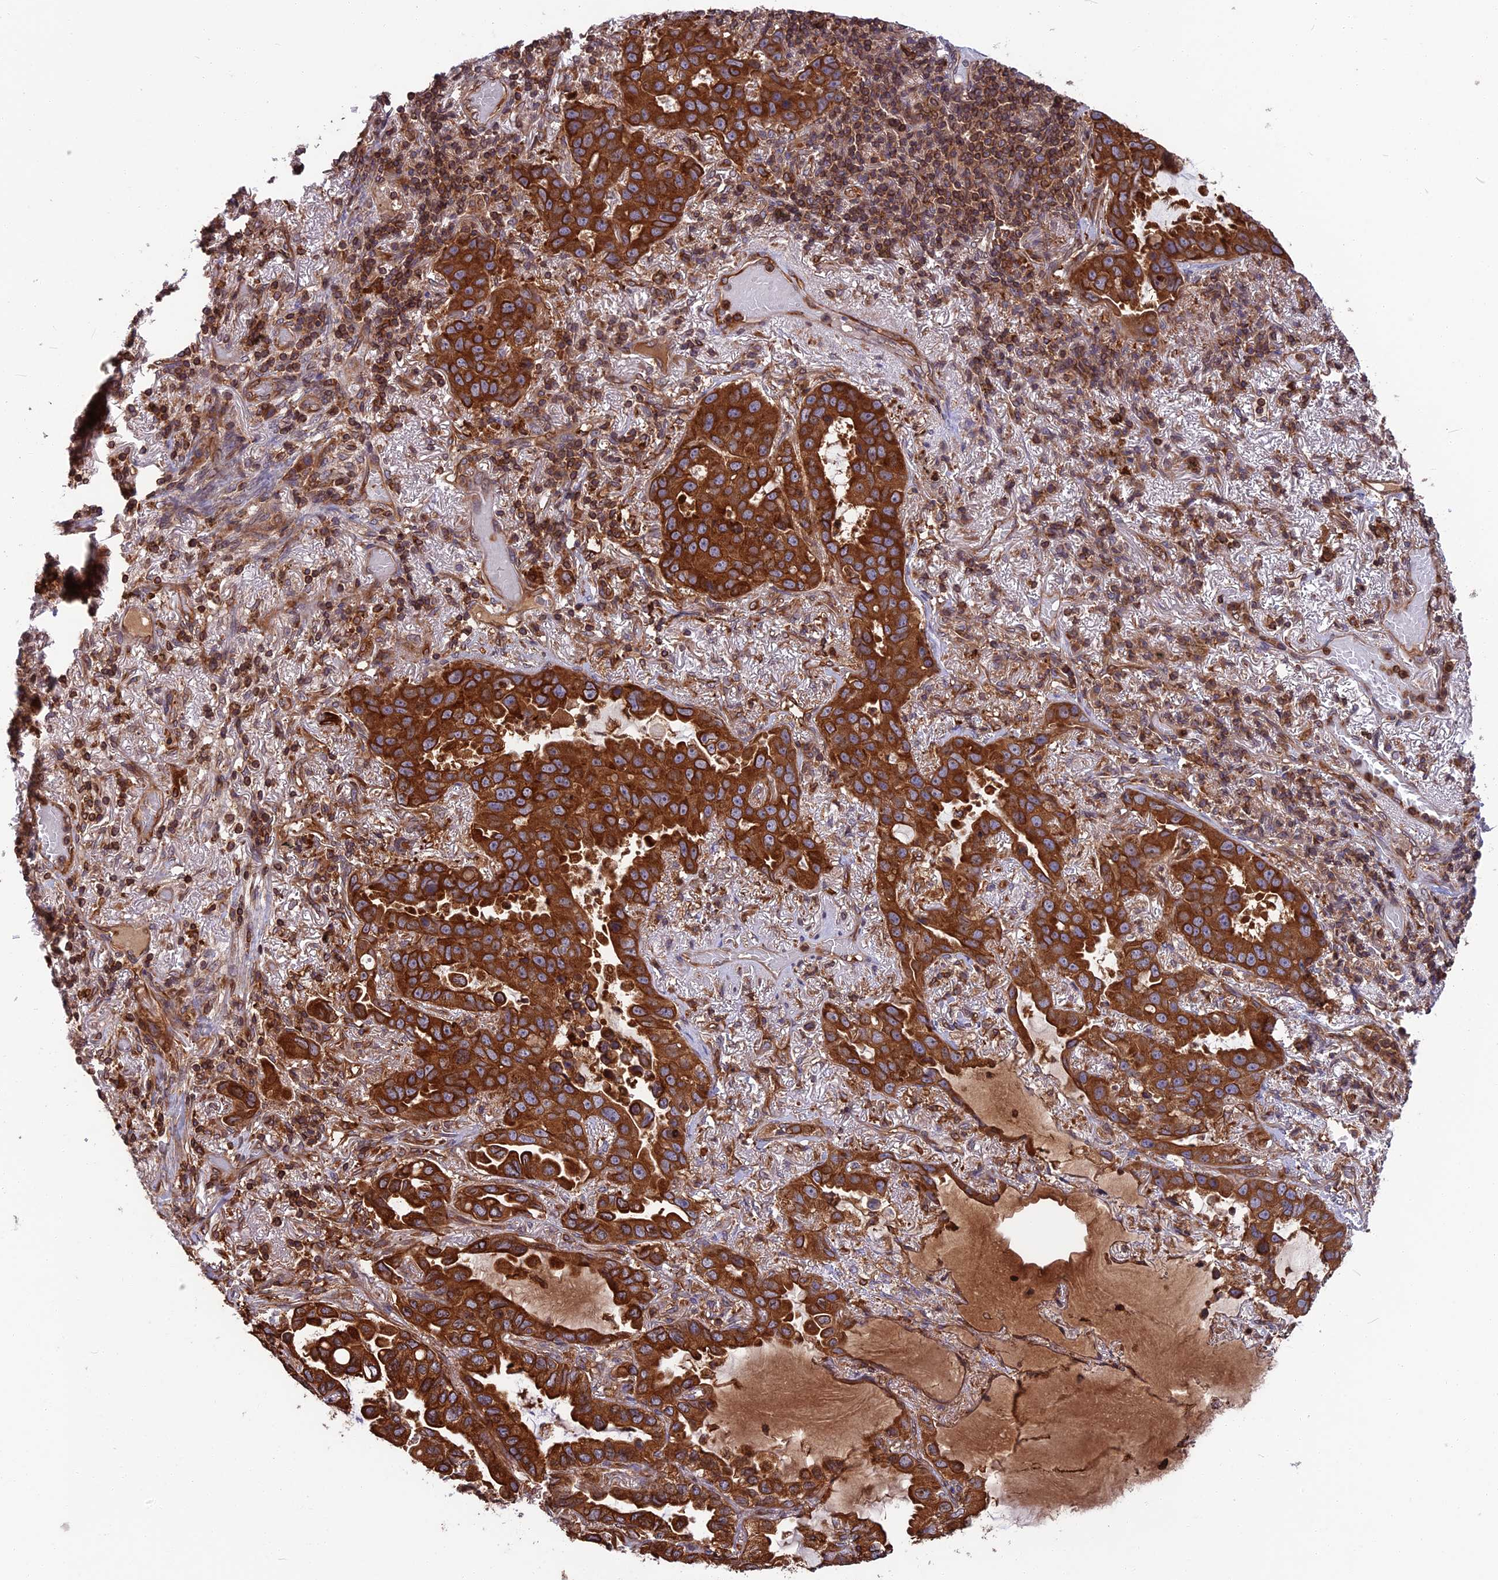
{"staining": {"intensity": "strong", "quantity": ">75%", "location": "cytoplasmic/membranous"}, "tissue": "lung cancer", "cell_type": "Tumor cells", "image_type": "cancer", "snomed": [{"axis": "morphology", "description": "Adenocarcinoma, NOS"}, {"axis": "topography", "description": "Lung"}], "caption": "High-power microscopy captured an immunohistochemistry histopathology image of lung cancer (adenocarcinoma), revealing strong cytoplasmic/membranous positivity in approximately >75% of tumor cells. Ihc stains the protein of interest in brown and the nuclei are stained blue.", "gene": "WDR1", "patient": {"sex": "male", "age": 64}}